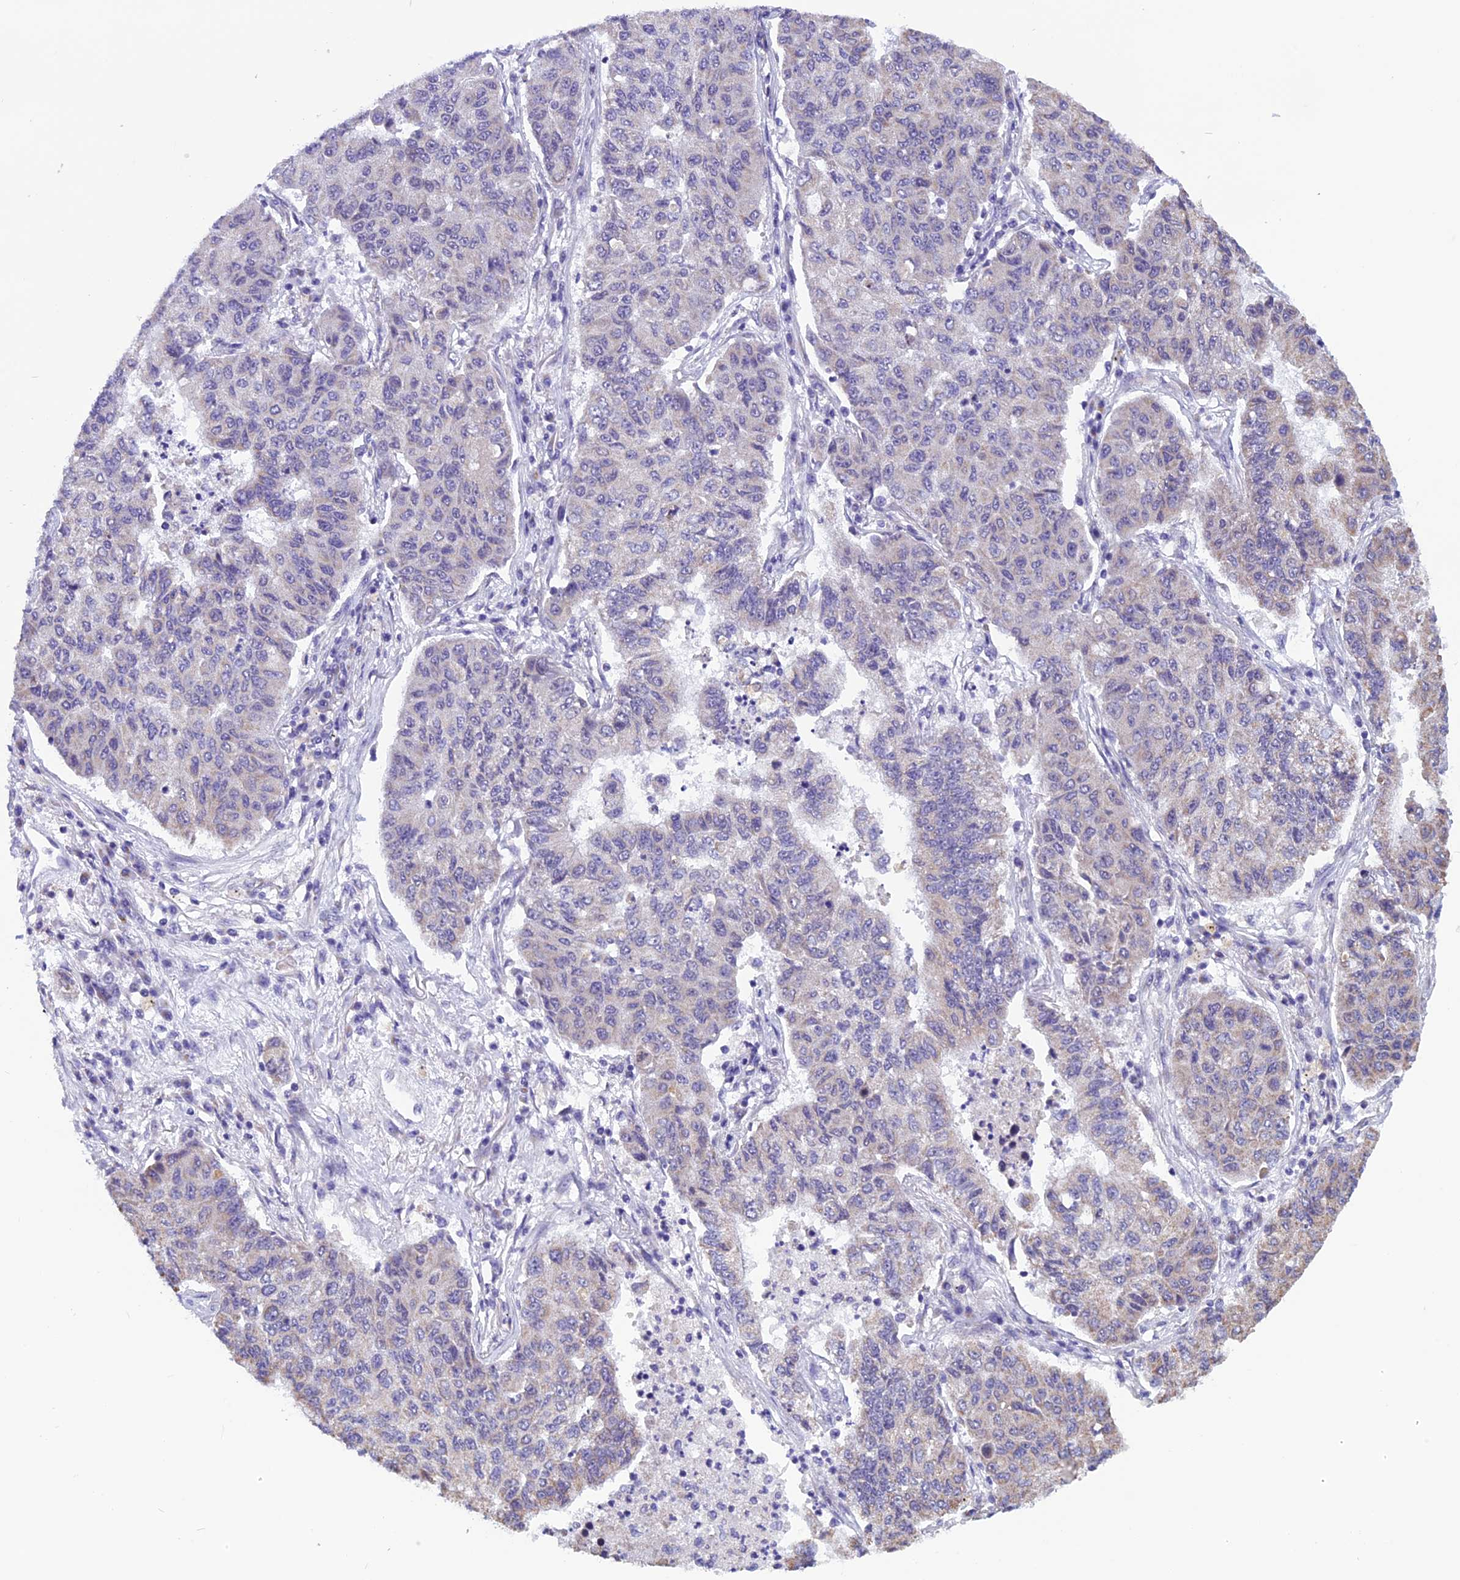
{"staining": {"intensity": "weak", "quantity": "<25%", "location": "cytoplasmic/membranous"}, "tissue": "lung cancer", "cell_type": "Tumor cells", "image_type": "cancer", "snomed": [{"axis": "morphology", "description": "Squamous cell carcinoma, NOS"}, {"axis": "topography", "description": "Lung"}], "caption": "DAB (3,3'-diaminobenzidine) immunohistochemical staining of lung cancer (squamous cell carcinoma) demonstrates no significant staining in tumor cells. (Brightfield microscopy of DAB immunohistochemistry at high magnification).", "gene": "ZNF317", "patient": {"sex": "male", "age": 74}}